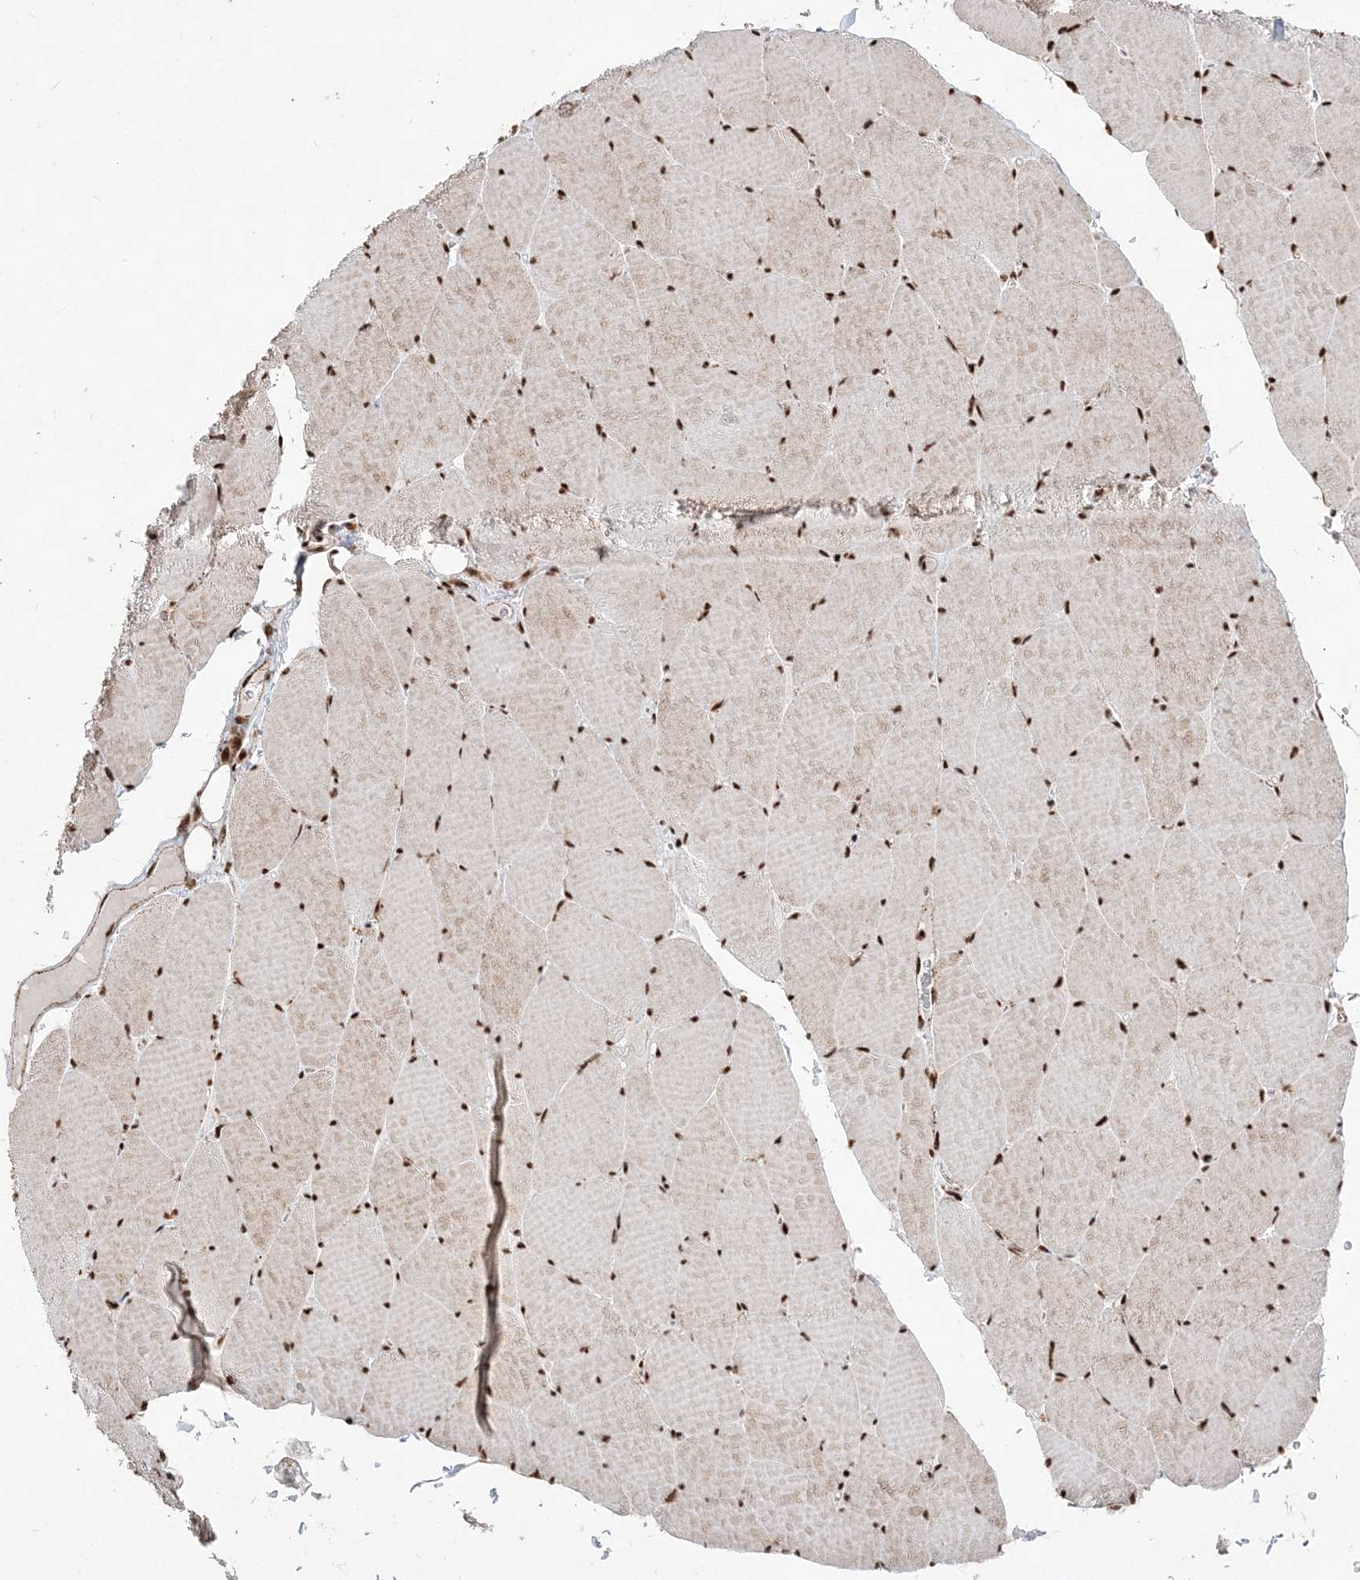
{"staining": {"intensity": "strong", "quantity": ">75%", "location": "nuclear"}, "tissue": "skeletal muscle", "cell_type": "Myocytes", "image_type": "normal", "snomed": [{"axis": "morphology", "description": "Normal tissue, NOS"}, {"axis": "topography", "description": "Skeletal muscle"}, {"axis": "topography", "description": "Head-Neck"}], "caption": "A high amount of strong nuclear positivity is present in approximately >75% of myocytes in unremarkable skeletal muscle. (IHC, brightfield microscopy, high magnification).", "gene": "RBM17", "patient": {"sex": "male", "age": 66}}